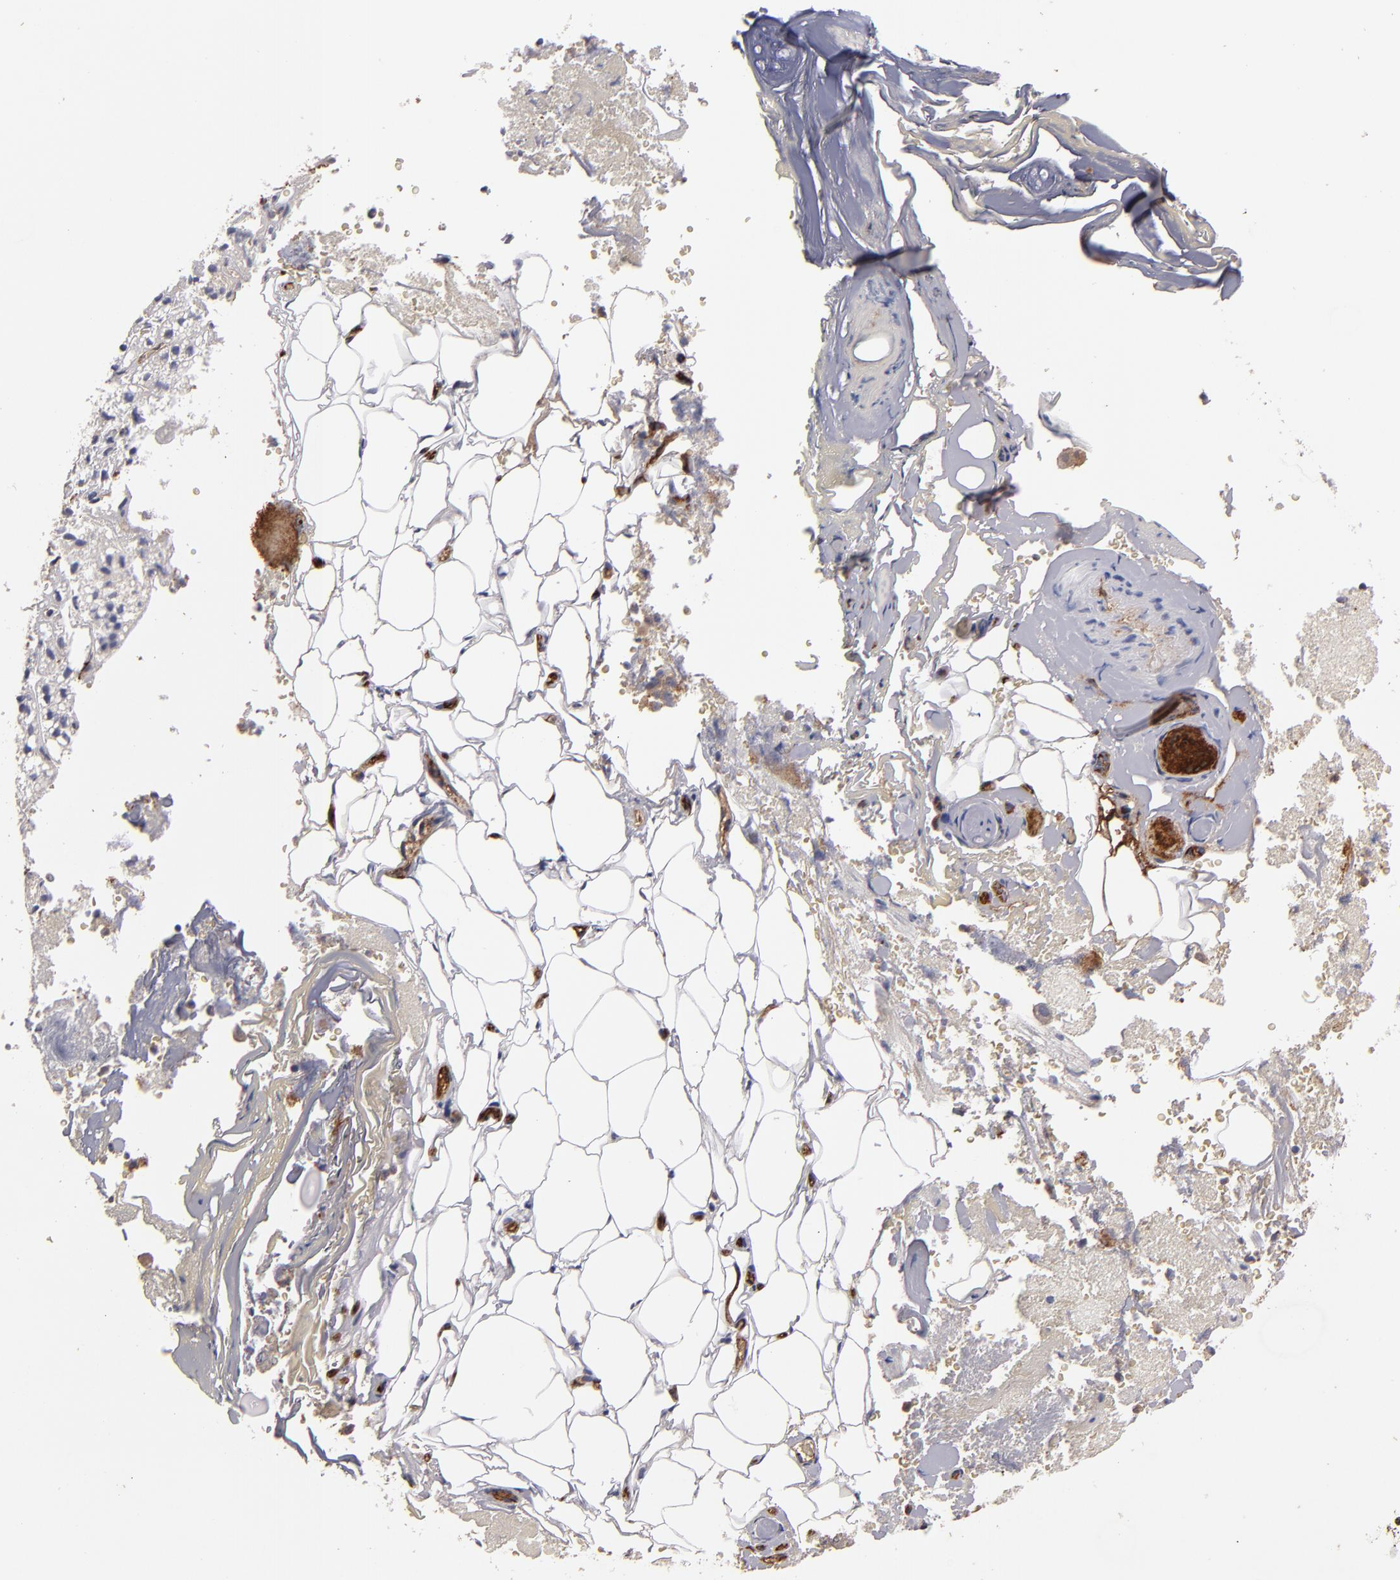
{"staining": {"intensity": "negative", "quantity": "none", "location": "none"}, "tissue": "adrenal gland", "cell_type": "Glandular cells", "image_type": "normal", "snomed": [{"axis": "morphology", "description": "Normal tissue, NOS"}, {"axis": "topography", "description": "Adrenal gland"}], "caption": "A high-resolution photomicrograph shows immunohistochemistry (IHC) staining of benign adrenal gland, which displays no significant positivity in glandular cells. (Stains: DAB (3,3'-diaminobenzidine) immunohistochemistry (IHC) with hematoxylin counter stain, Microscopy: brightfield microscopy at high magnification).", "gene": "CLDN5", "patient": {"sex": "female", "age": 71}}